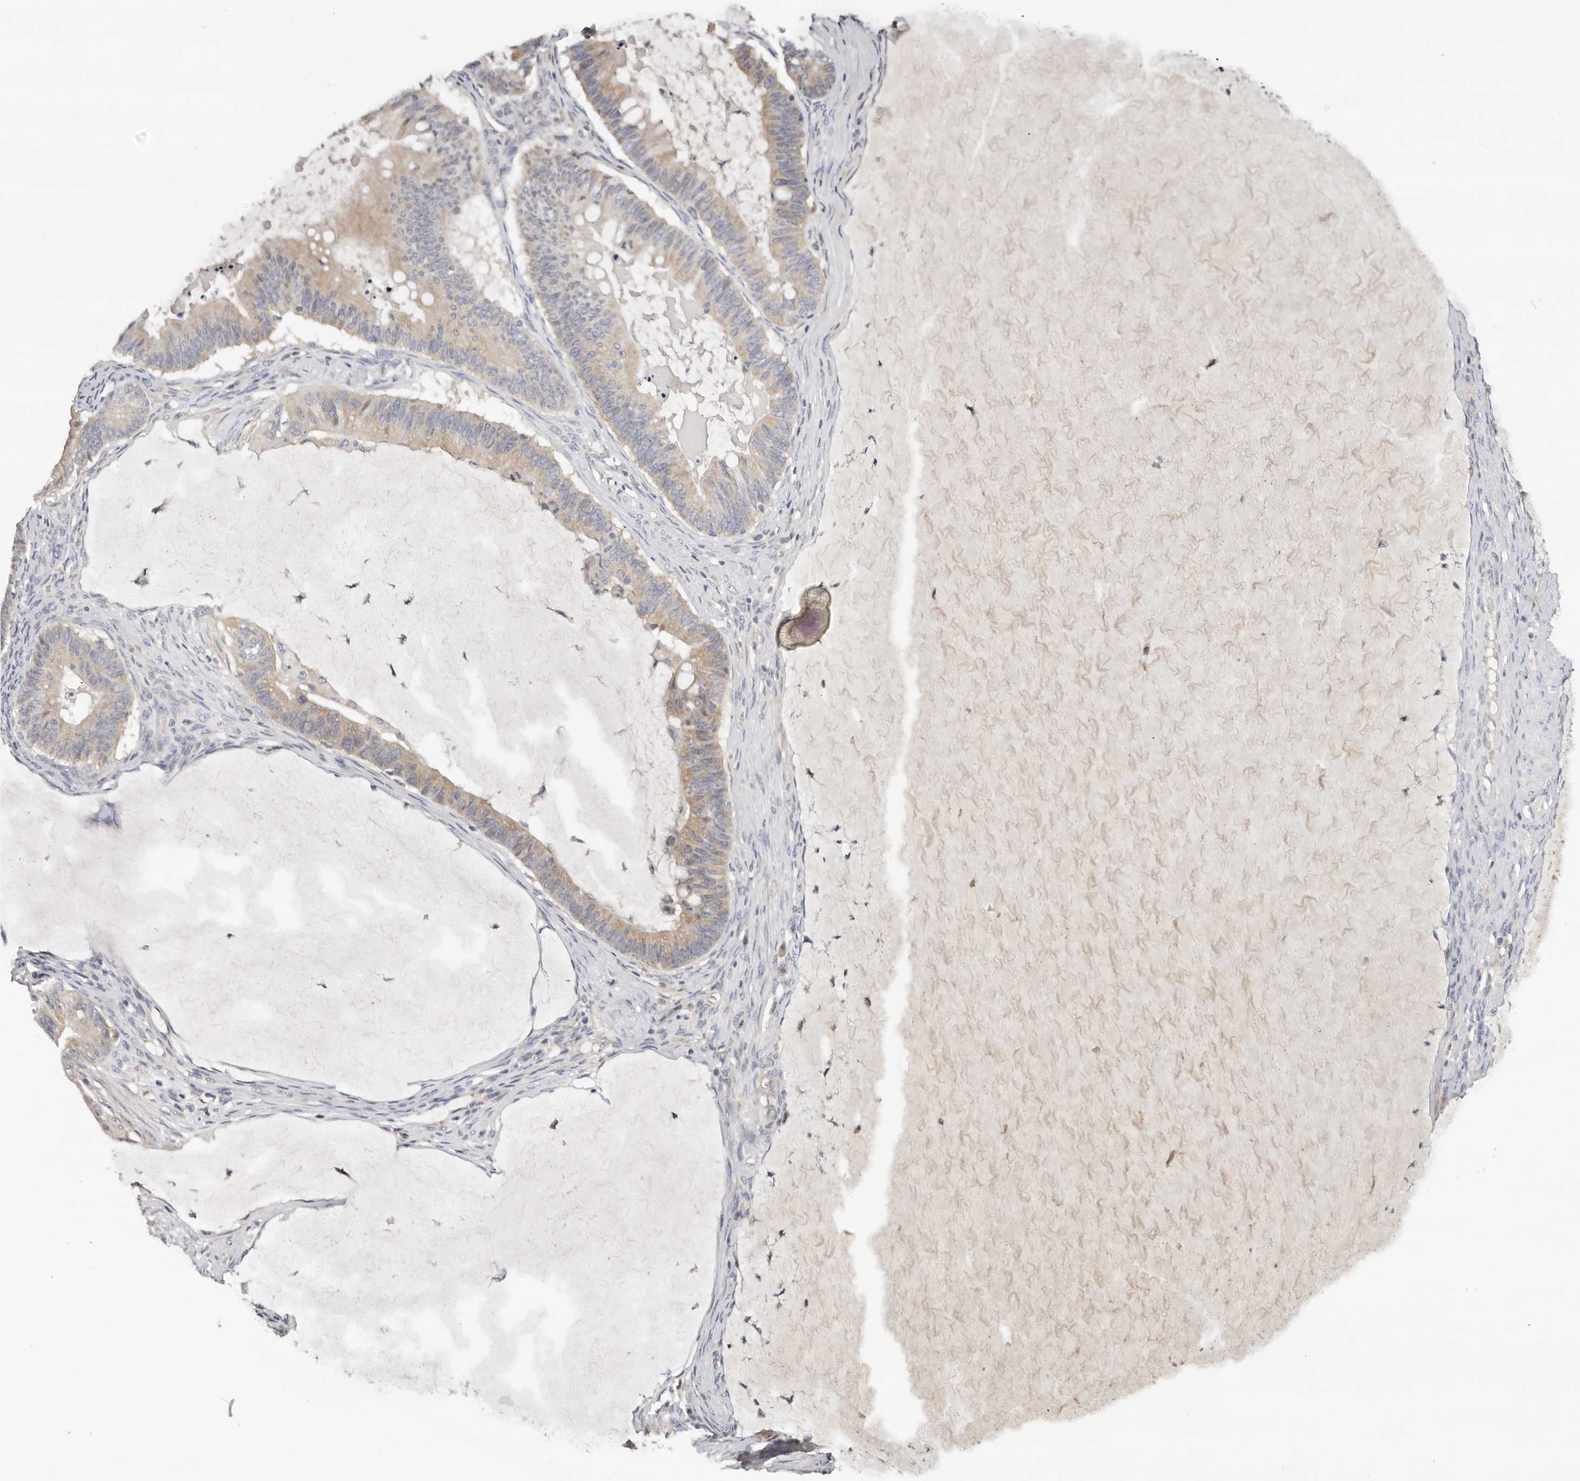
{"staining": {"intensity": "weak", "quantity": ">75%", "location": "cytoplasmic/membranous"}, "tissue": "ovarian cancer", "cell_type": "Tumor cells", "image_type": "cancer", "snomed": [{"axis": "morphology", "description": "Cystadenocarcinoma, mucinous, NOS"}, {"axis": "topography", "description": "Ovary"}], "caption": "High-power microscopy captured an immunohistochemistry (IHC) histopathology image of ovarian cancer, revealing weak cytoplasmic/membranous positivity in approximately >75% of tumor cells.", "gene": "KIF2B", "patient": {"sex": "female", "age": 61}}